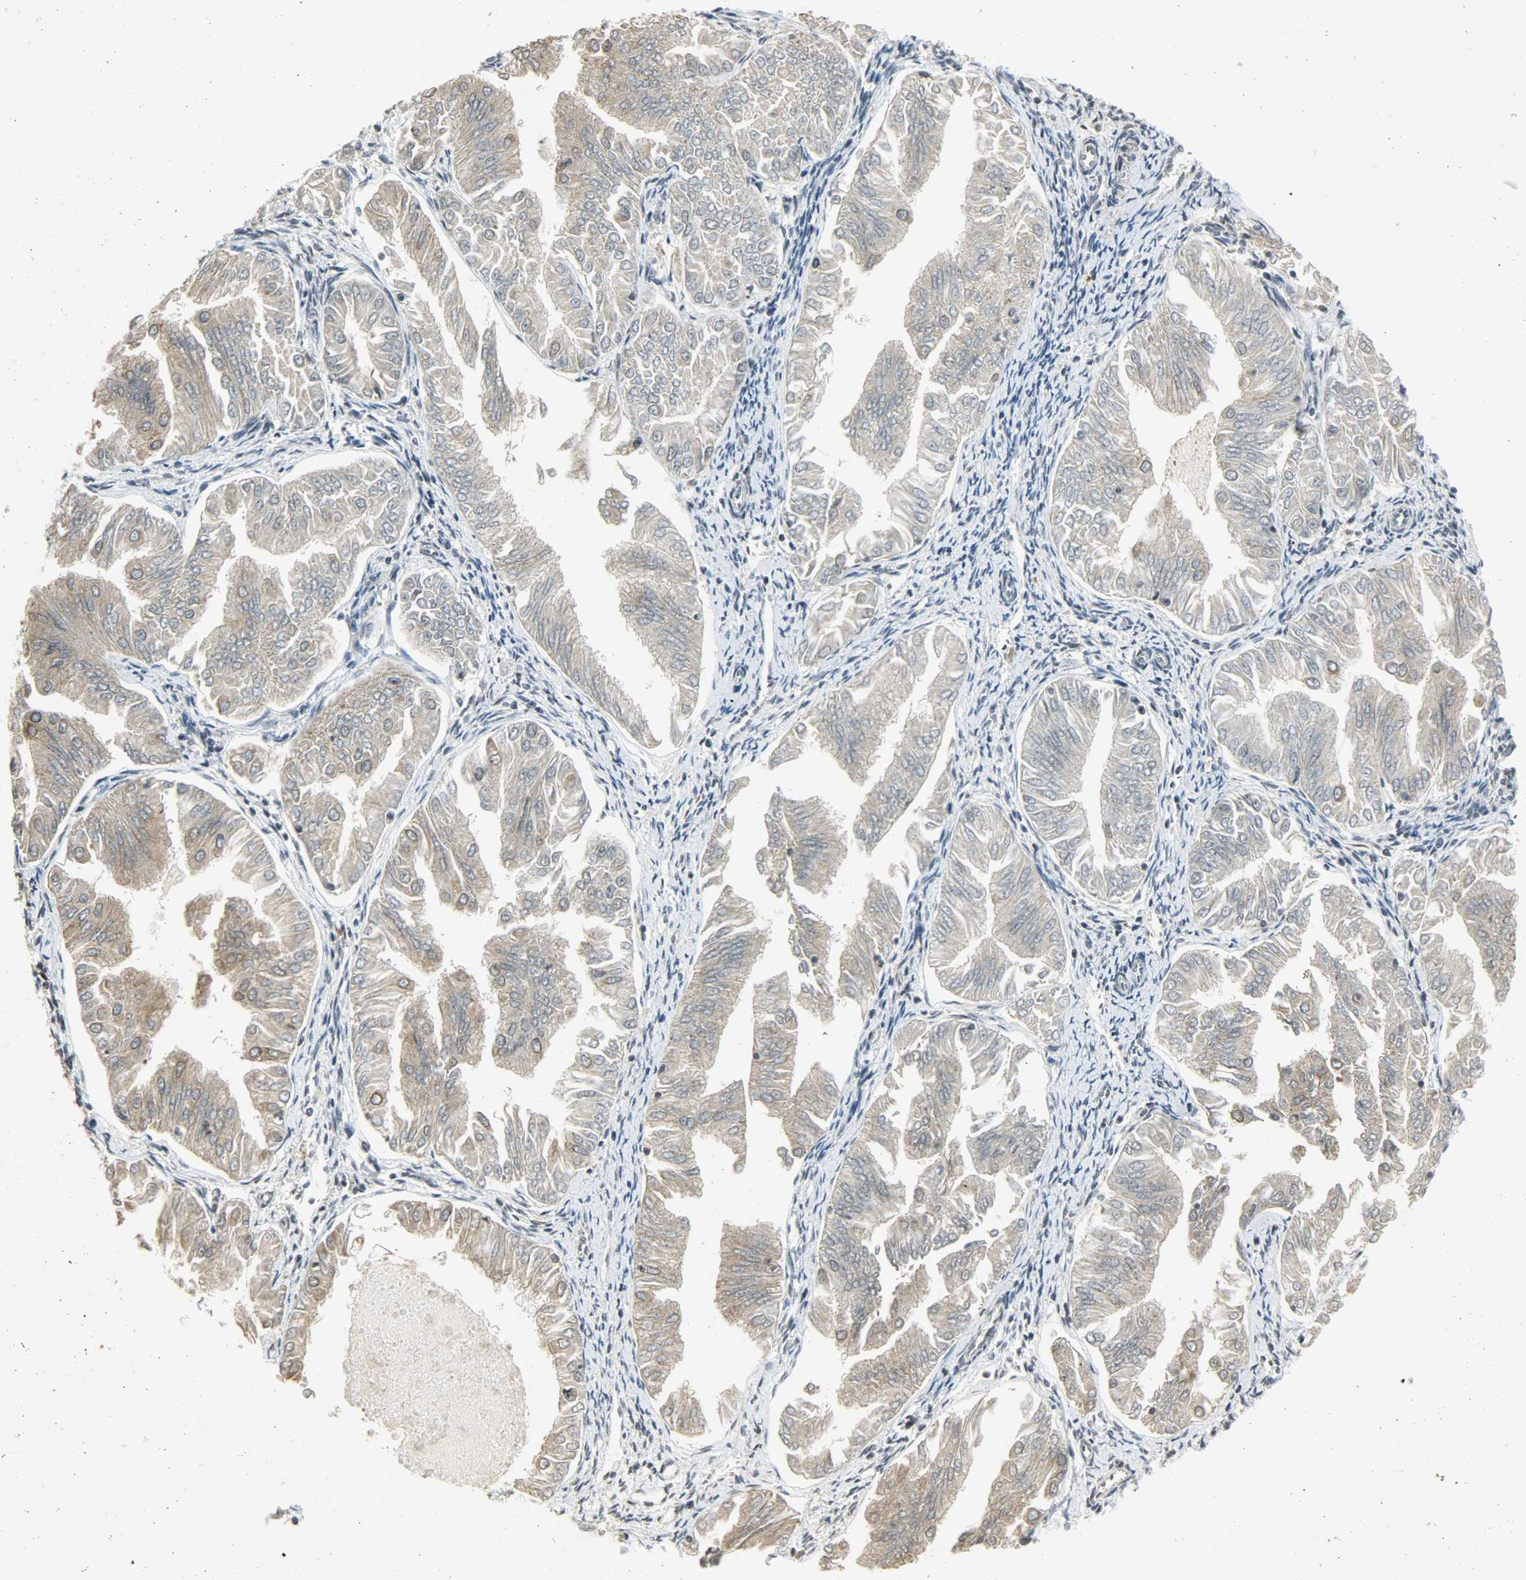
{"staining": {"intensity": "weak", "quantity": "25%-75%", "location": "cytoplasmic/membranous"}, "tissue": "endometrial cancer", "cell_type": "Tumor cells", "image_type": "cancer", "snomed": [{"axis": "morphology", "description": "Adenocarcinoma, NOS"}, {"axis": "topography", "description": "Endometrium"}], "caption": "About 25%-75% of tumor cells in human endometrial cancer show weak cytoplasmic/membranous protein staining as visualized by brown immunohistochemical staining.", "gene": "SMARCA5", "patient": {"sex": "female", "age": 53}}